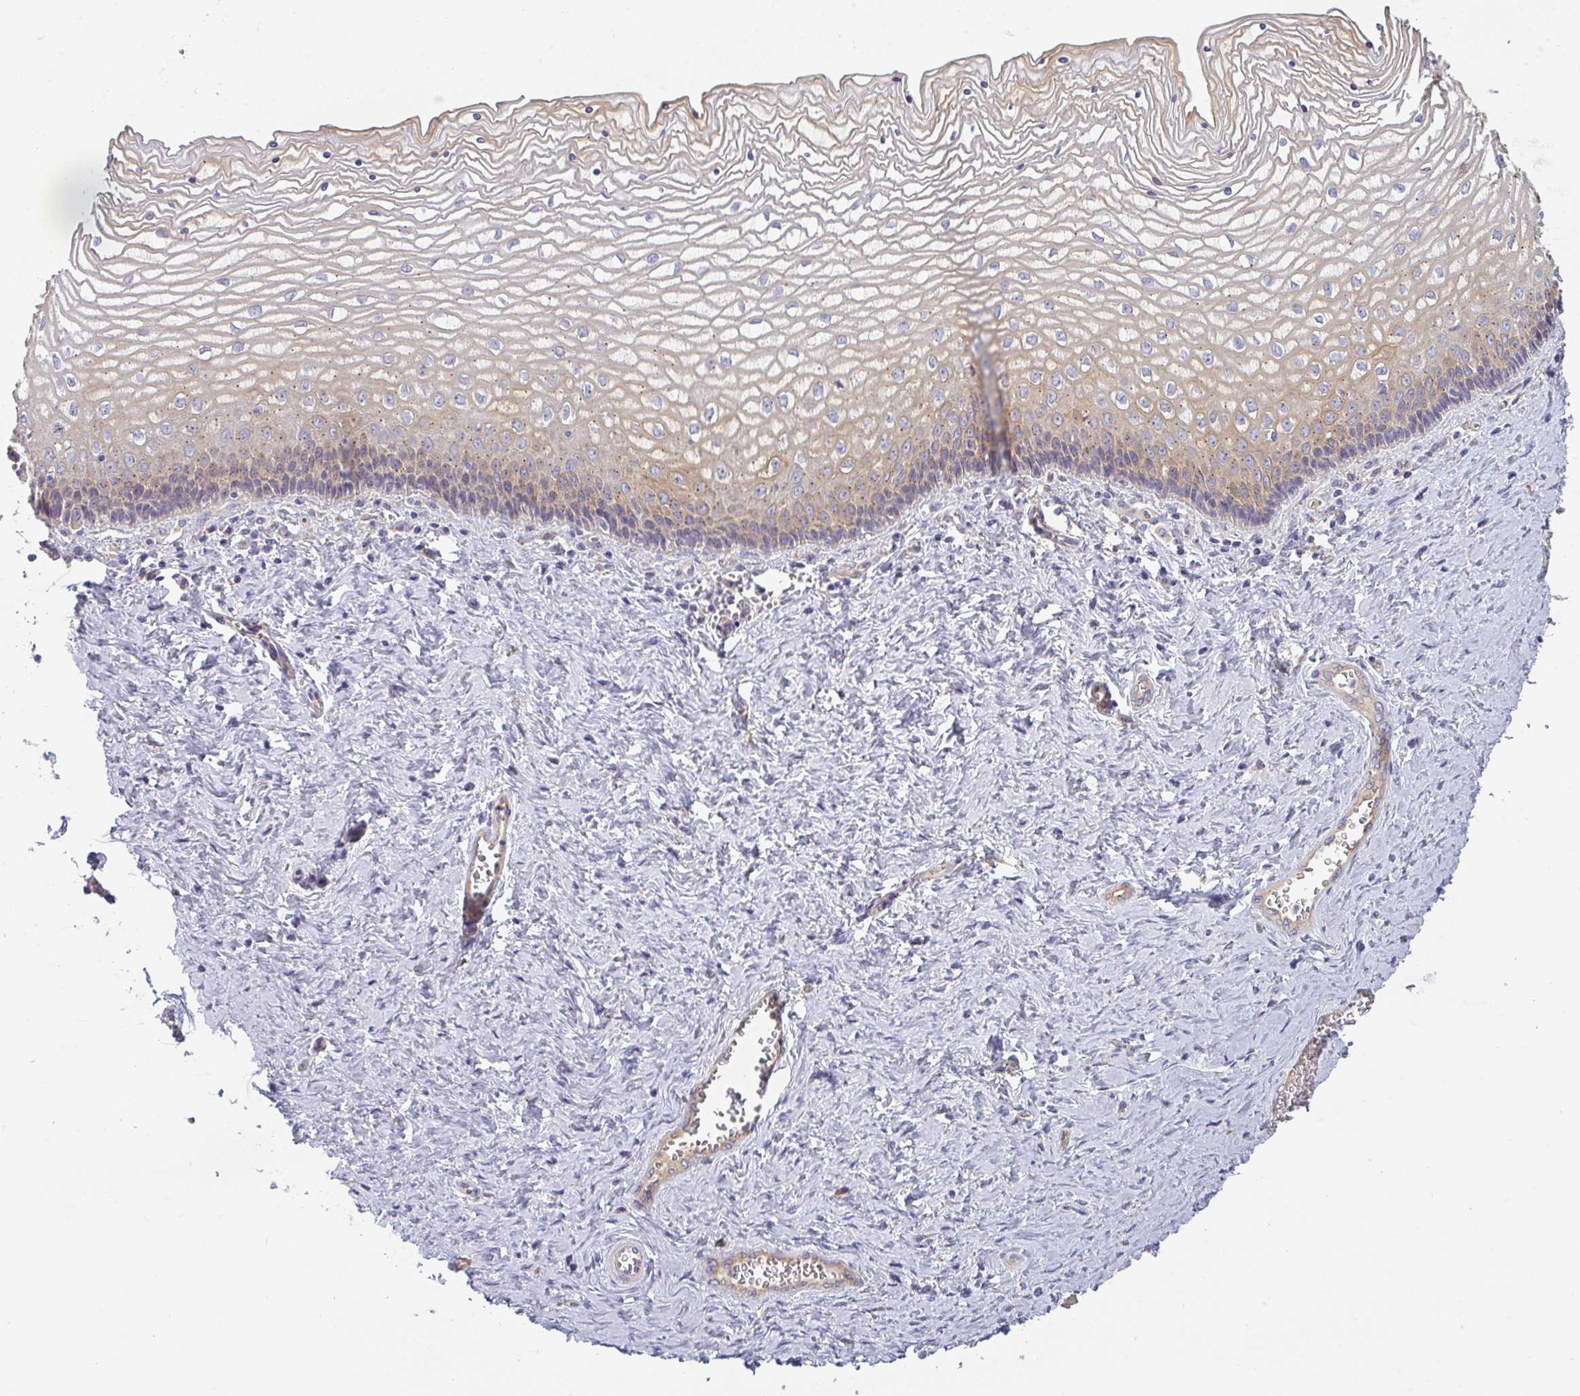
{"staining": {"intensity": "moderate", "quantity": "25%-75%", "location": "cytoplasmic/membranous"}, "tissue": "vagina", "cell_type": "Squamous epithelial cells", "image_type": "normal", "snomed": [{"axis": "morphology", "description": "Normal tissue, NOS"}, {"axis": "topography", "description": "Vagina"}], "caption": "This photomicrograph reveals immunohistochemistry staining of normal vagina, with medium moderate cytoplasmic/membranous positivity in approximately 25%-75% of squamous epithelial cells.", "gene": "SNX5", "patient": {"sex": "female", "age": 45}}